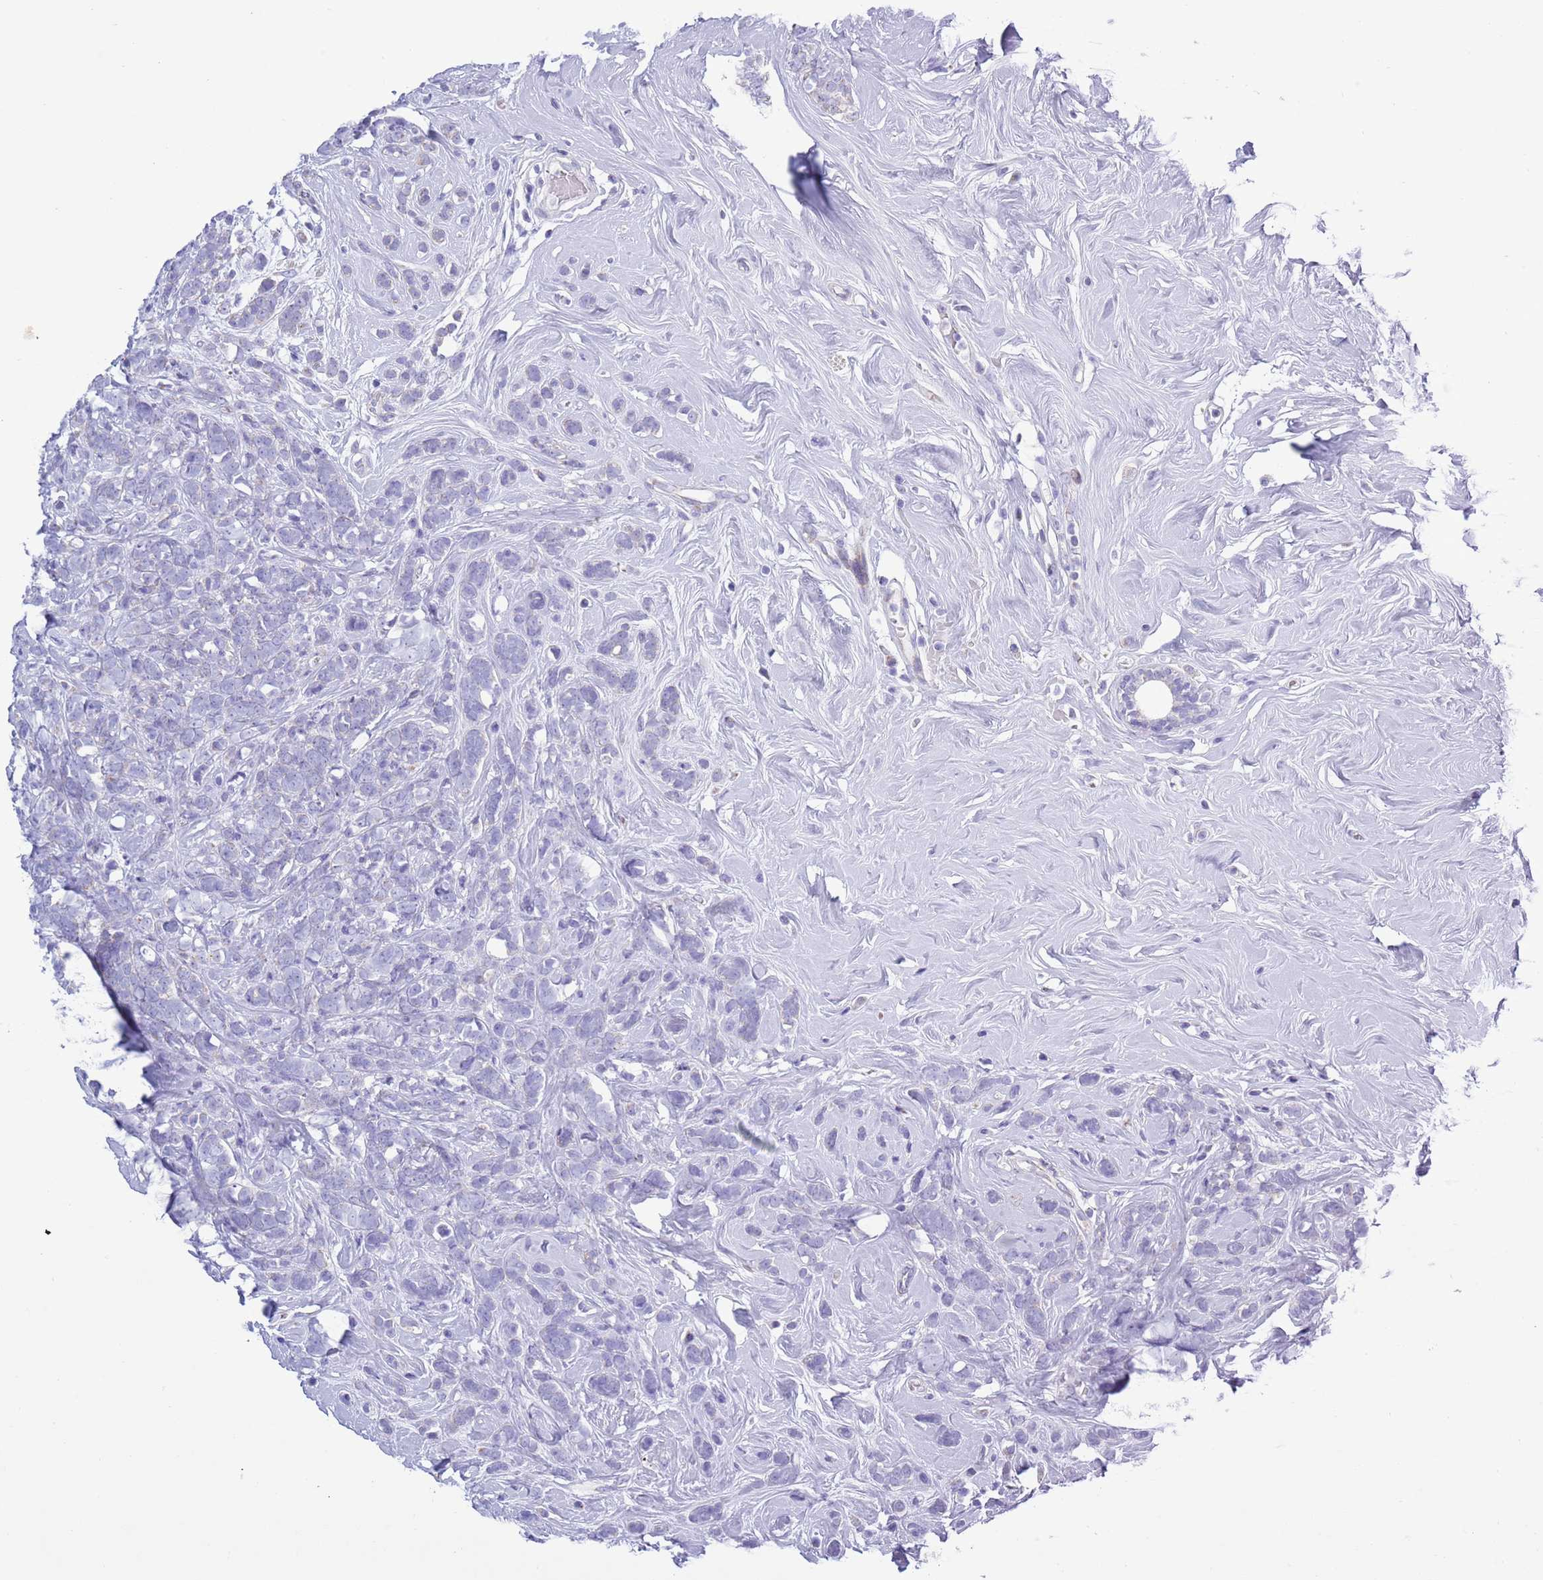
{"staining": {"intensity": "negative", "quantity": "none", "location": "none"}, "tissue": "breast cancer", "cell_type": "Tumor cells", "image_type": "cancer", "snomed": [{"axis": "morphology", "description": "Lobular carcinoma"}, {"axis": "topography", "description": "Breast"}], "caption": "Human lobular carcinoma (breast) stained for a protein using immunohistochemistry (IHC) demonstrates no positivity in tumor cells.", "gene": "MOCOS", "patient": {"sex": "female", "age": 58}}